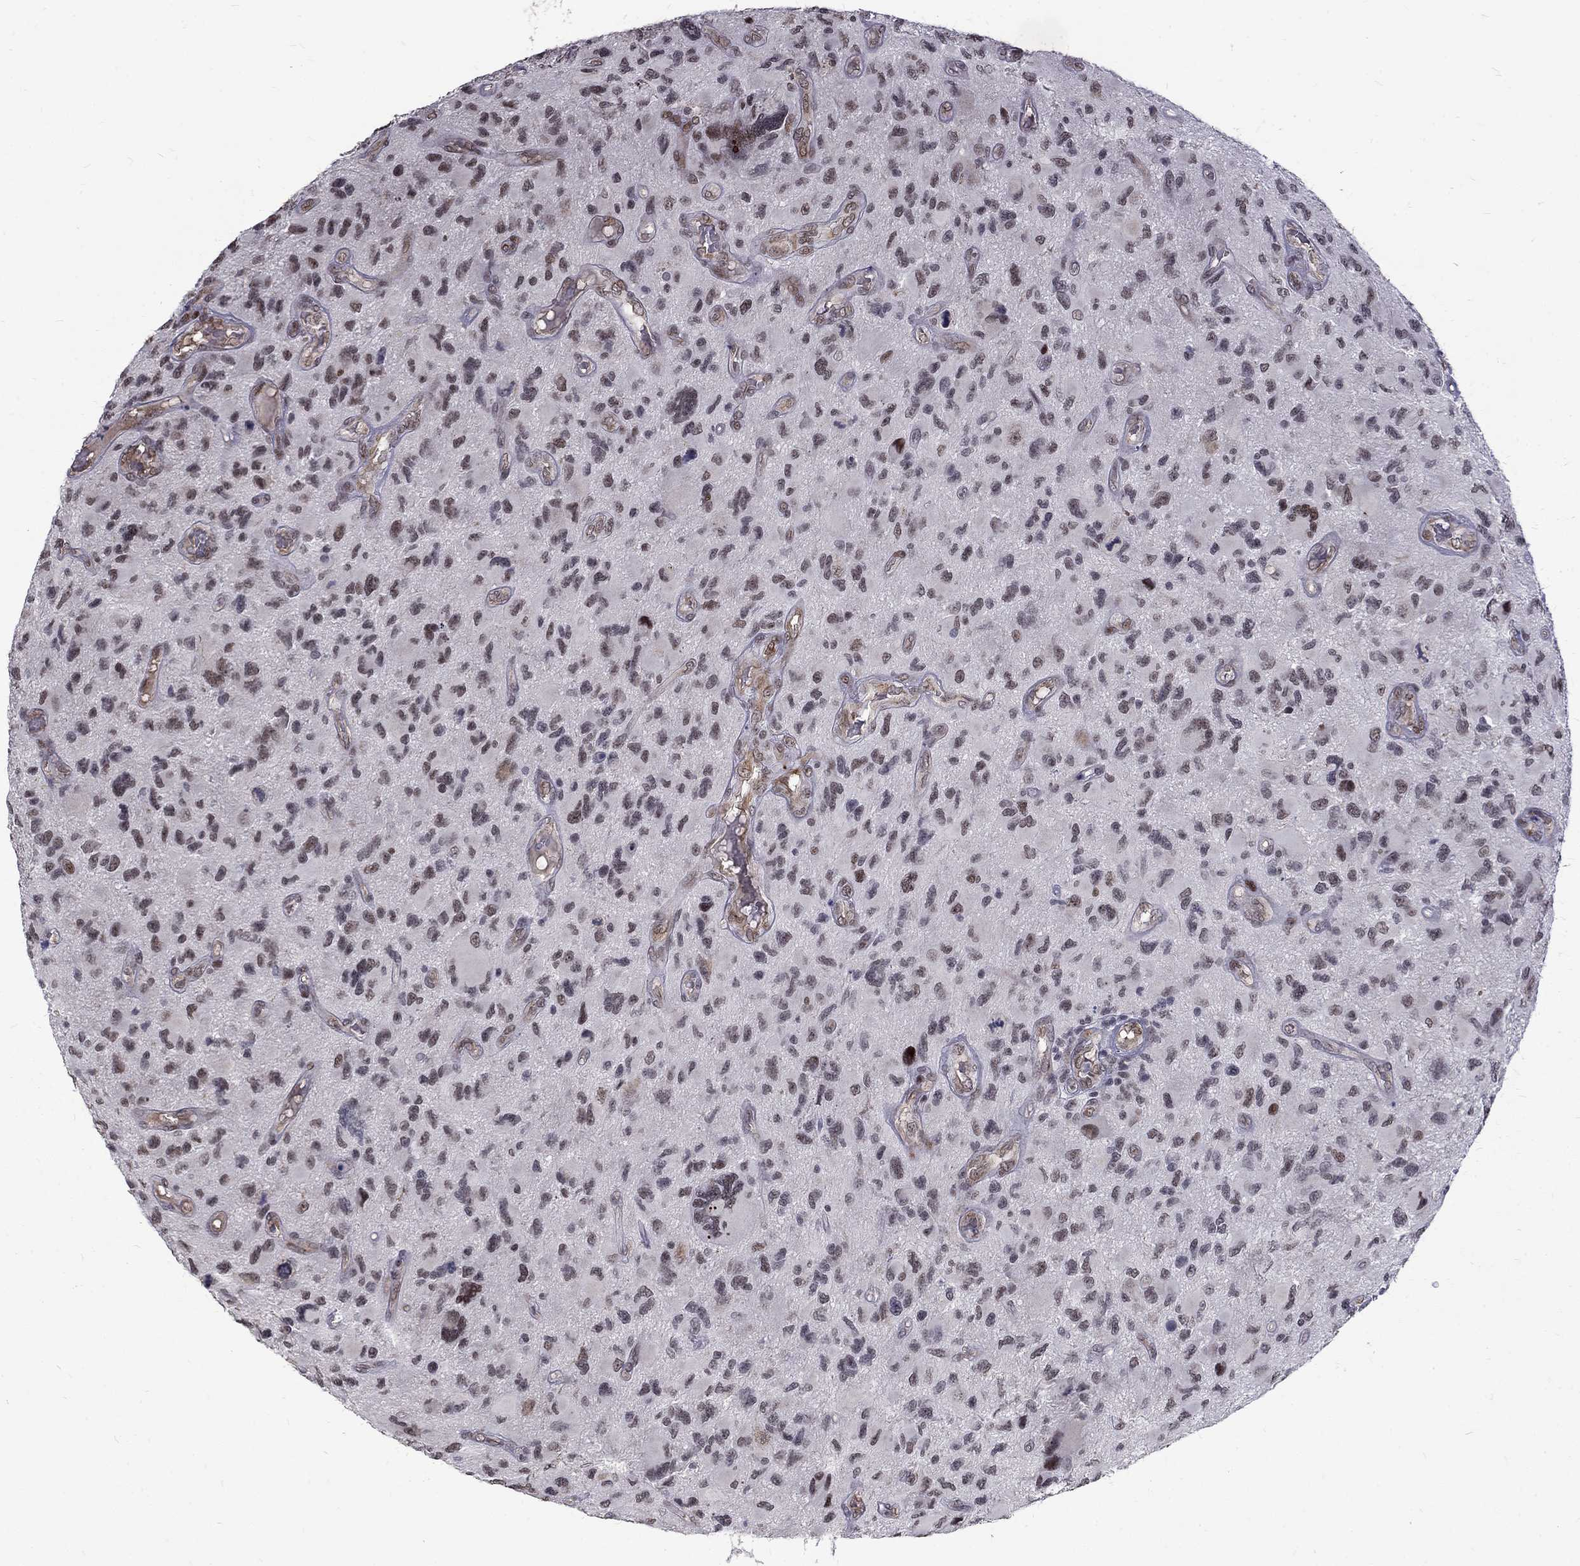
{"staining": {"intensity": "strong", "quantity": "<25%", "location": "nuclear"}, "tissue": "glioma", "cell_type": "Tumor cells", "image_type": "cancer", "snomed": [{"axis": "morphology", "description": "Glioma, malignant, NOS"}, {"axis": "morphology", "description": "Glioma, malignant, High grade"}, {"axis": "topography", "description": "Brain"}], "caption": "IHC staining of glioma, which displays medium levels of strong nuclear staining in about <25% of tumor cells indicating strong nuclear protein positivity. The staining was performed using DAB (3,3'-diaminobenzidine) (brown) for protein detection and nuclei were counterstained in hematoxylin (blue).", "gene": "TCEAL1", "patient": {"sex": "female", "age": 71}}